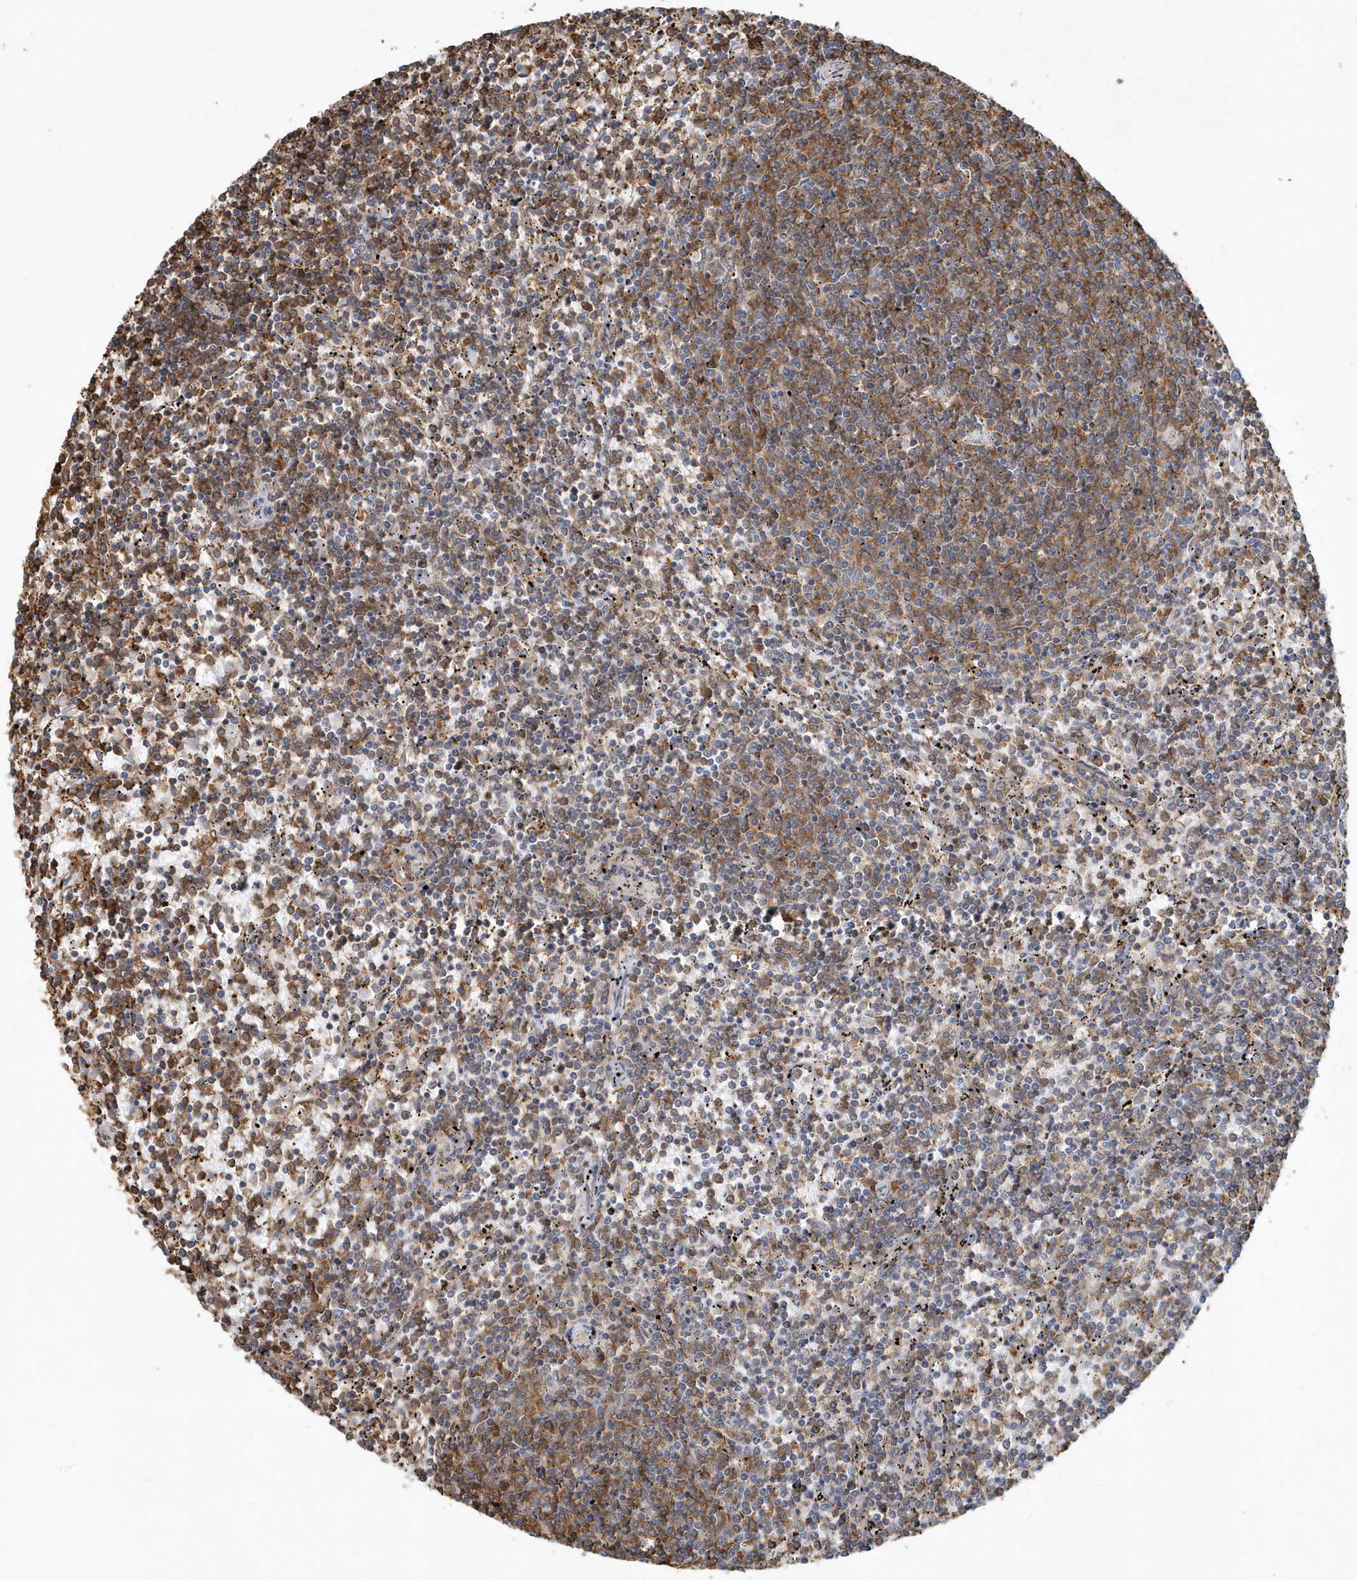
{"staining": {"intensity": "weak", "quantity": ">75%", "location": "cytoplasmic/membranous"}, "tissue": "lymphoma", "cell_type": "Tumor cells", "image_type": "cancer", "snomed": [{"axis": "morphology", "description": "Malignant lymphoma, non-Hodgkin's type, Low grade"}, {"axis": "topography", "description": "Spleen"}], "caption": "Immunohistochemical staining of human lymphoma exhibits low levels of weak cytoplasmic/membranous protein positivity in approximately >75% of tumor cells.", "gene": "MMUT", "patient": {"sex": "female", "age": 50}}